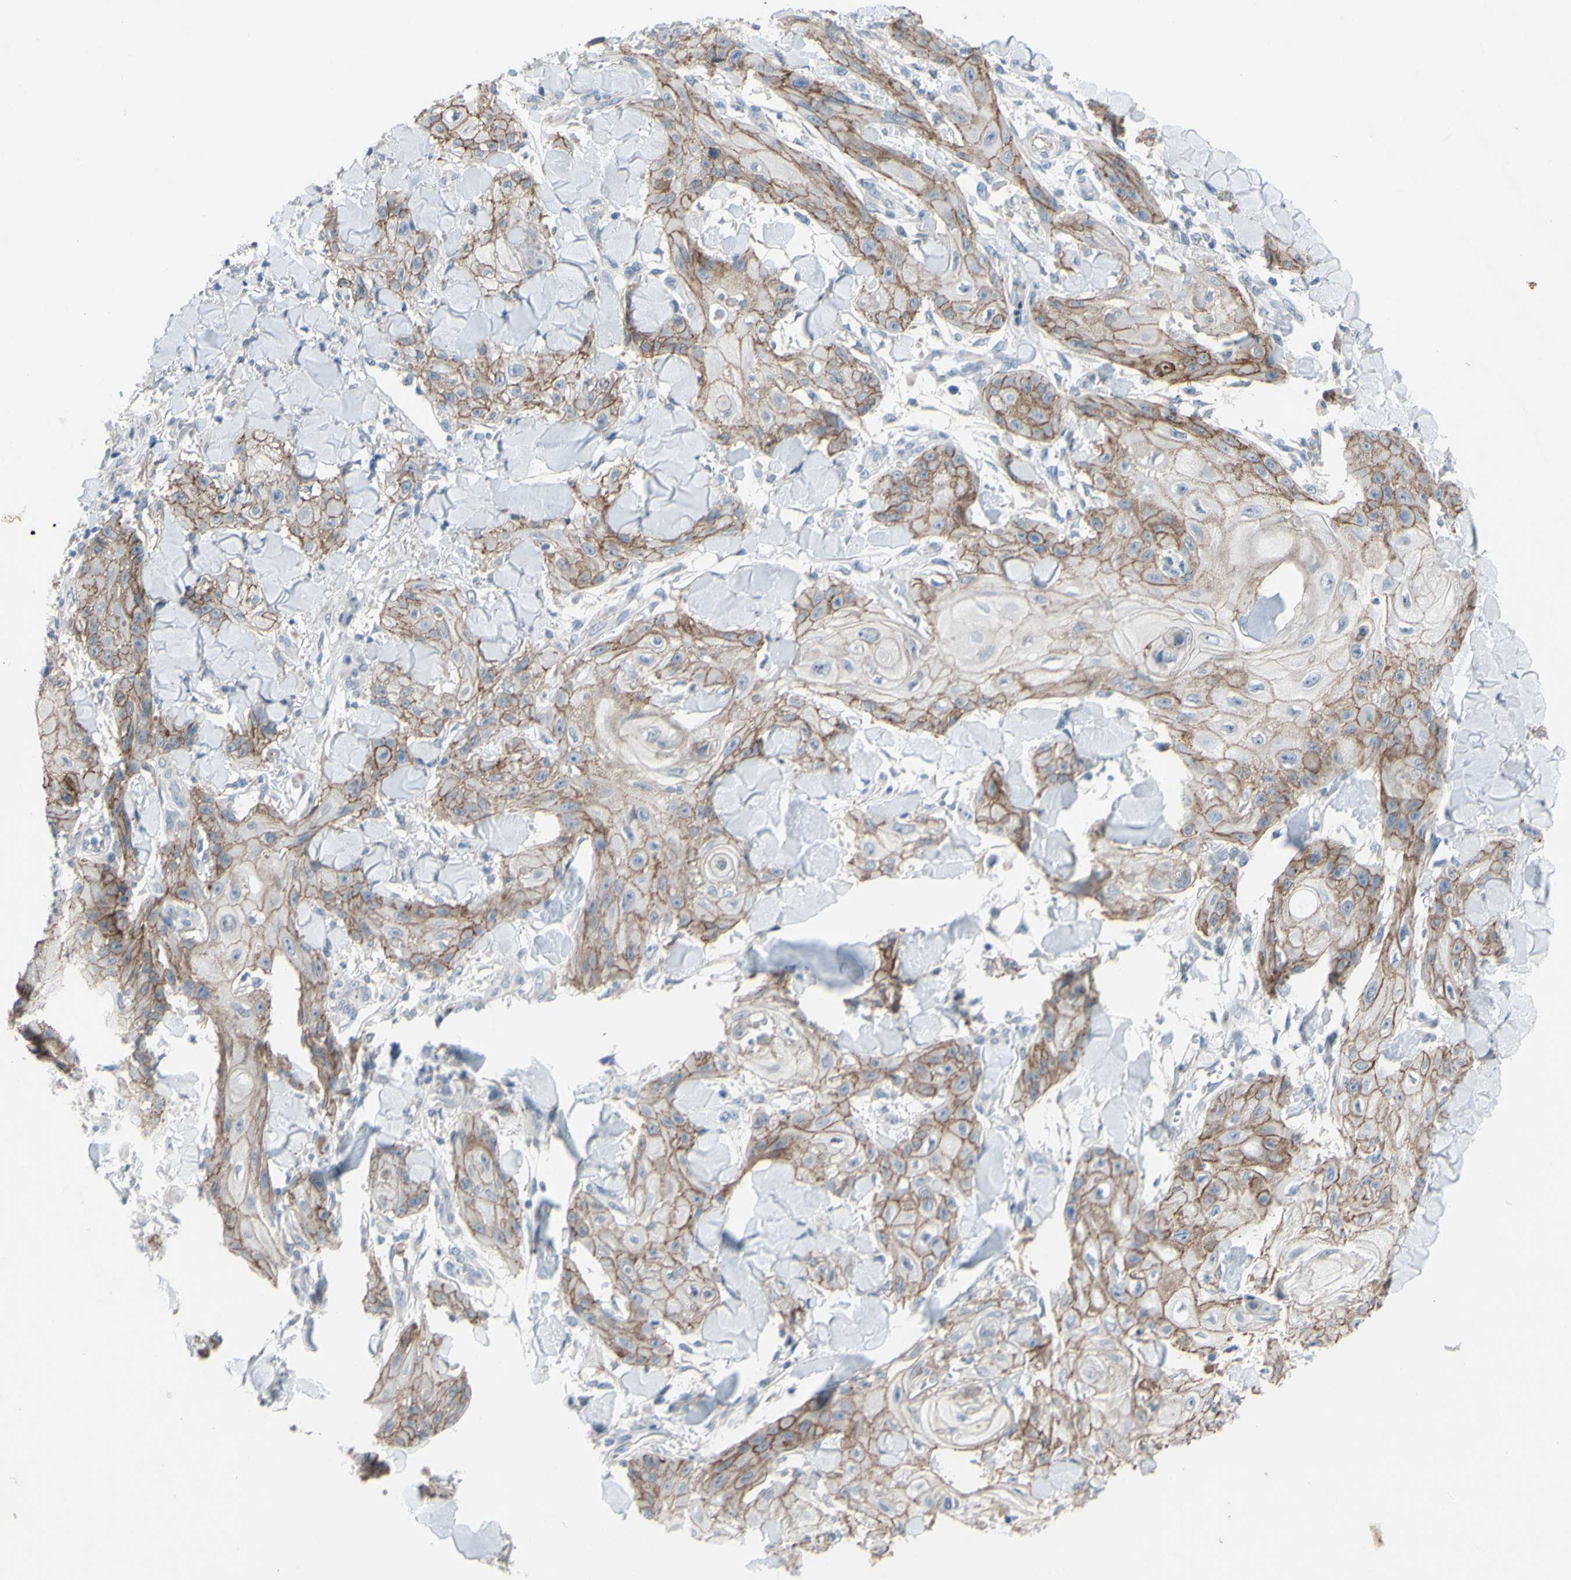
{"staining": {"intensity": "moderate", "quantity": "25%-75%", "location": "cytoplasmic/membranous"}, "tissue": "skin cancer", "cell_type": "Tumor cells", "image_type": "cancer", "snomed": [{"axis": "morphology", "description": "Squamous cell carcinoma, NOS"}, {"axis": "topography", "description": "Skin"}], "caption": "Brown immunohistochemical staining in skin cancer demonstrates moderate cytoplasmic/membranous staining in about 25%-75% of tumor cells. The staining was performed using DAB to visualize the protein expression in brown, while the nuclei were stained in blue with hematoxylin (Magnification: 20x).", "gene": "CDCP1", "patient": {"sex": "male", "age": 74}}